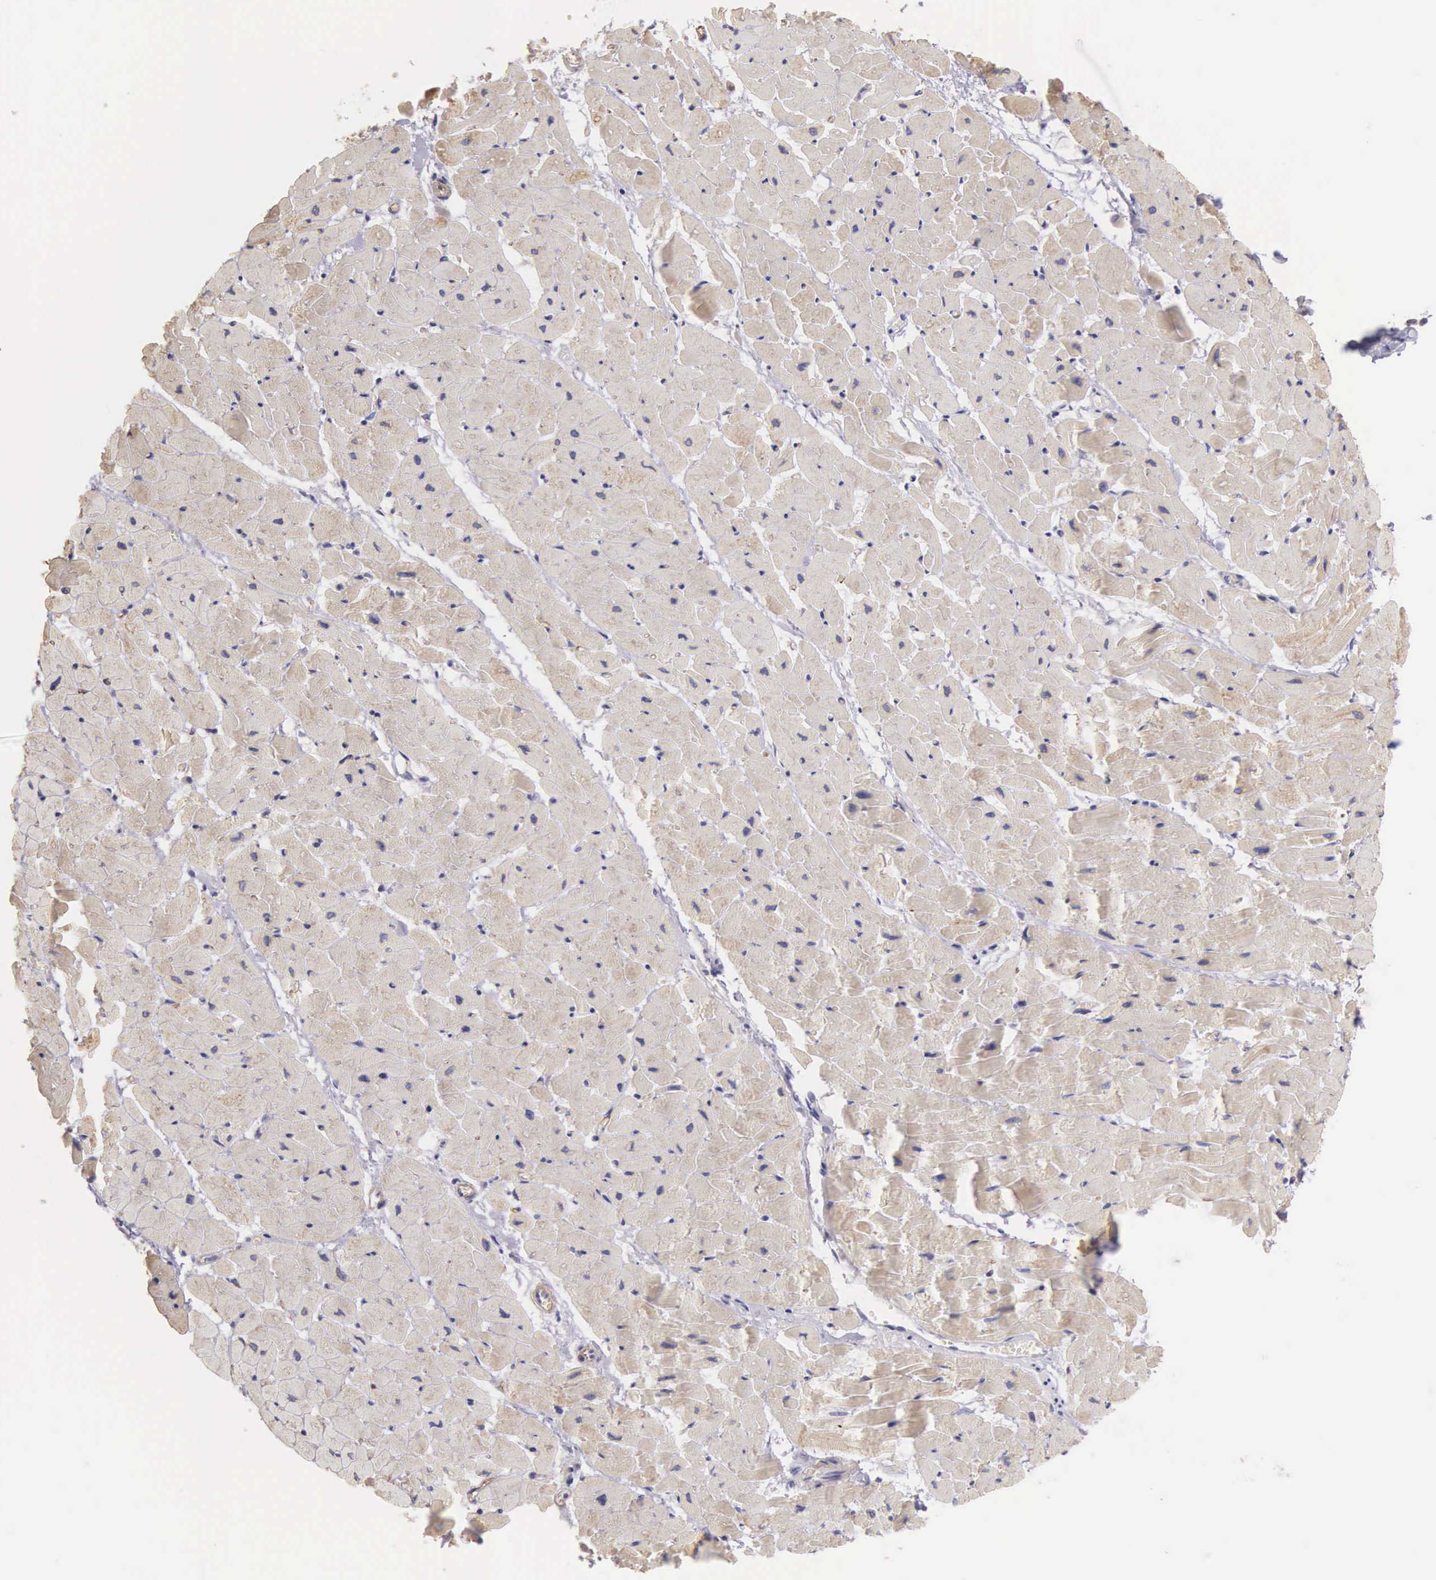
{"staining": {"intensity": "negative", "quantity": "none", "location": "none"}, "tissue": "heart muscle", "cell_type": "Cardiomyocytes", "image_type": "normal", "snomed": [{"axis": "morphology", "description": "Normal tissue, NOS"}, {"axis": "topography", "description": "Heart"}], "caption": "Immunohistochemistry micrograph of unremarkable heart muscle: heart muscle stained with DAB (3,3'-diaminobenzidine) demonstrates no significant protein staining in cardiomyocytes. (Brightfield microscopy of DAB (3,3'-diaminobenzidine) IHC at high magnification).", "gene": "OSBPL3", "patient": {"sex": "female", "age": 19}}